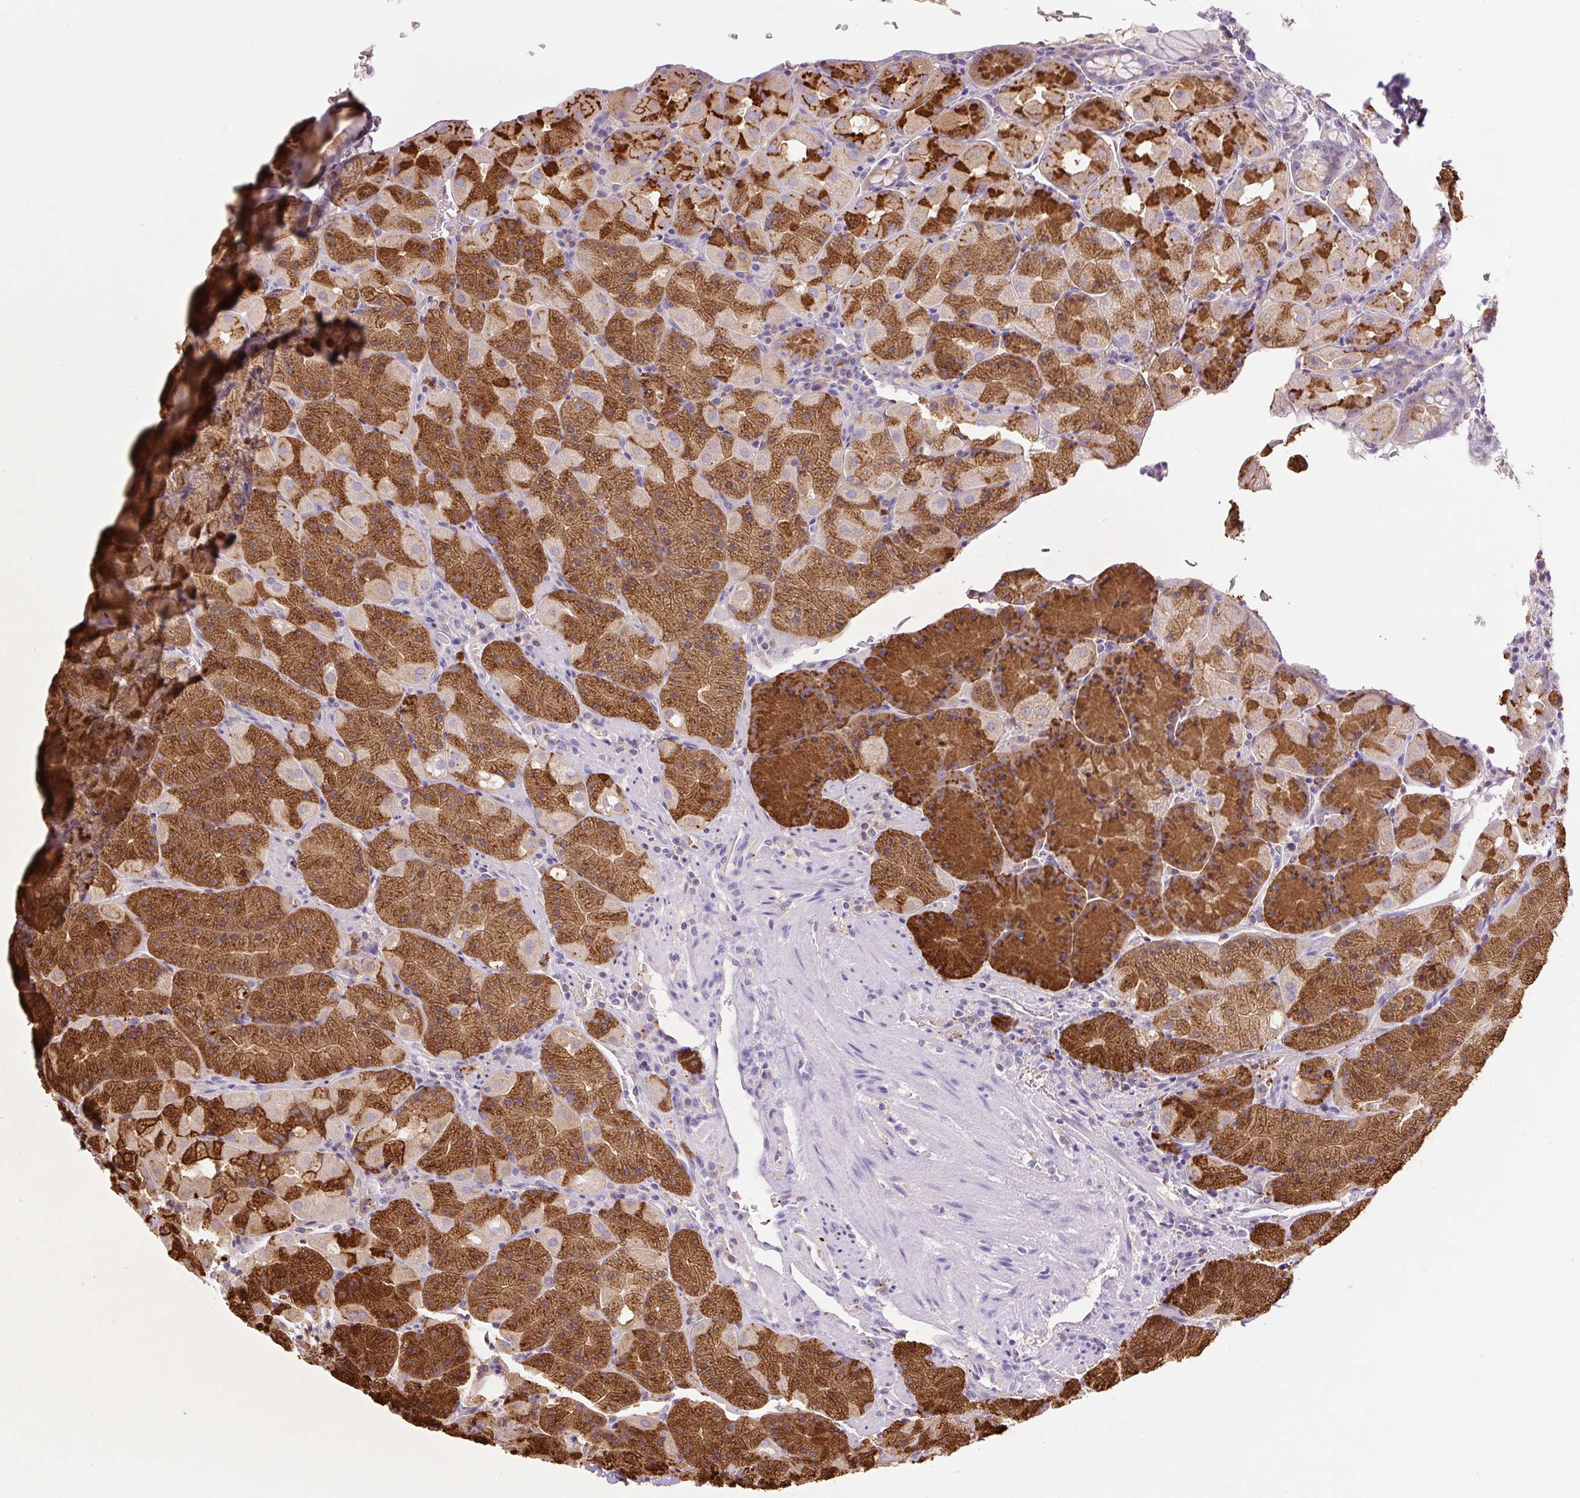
{"staining": {"intensity": "strong", "quantity": "25%-75%", "location": "cytoplasmic/membranous"}, "tissue": "stomach", "cell_type": "Glandular cells", "image_type": "normal", "snomed": [{"axis": "morphology", "description": "Normal tissue, NOS"}, {"axis": "topography", "description": "Stomach, upper"}, {"axis": "topography", "description": "Stomach, lower"}], "caption": "Immunohistochemical staining of benign human stomach displays strong cytoplasmic/membranous protein expression in approximately 25%-75% of glandular cells.", "gene": "TDRD15", "patient": {"sex": "male", "age": 80}}